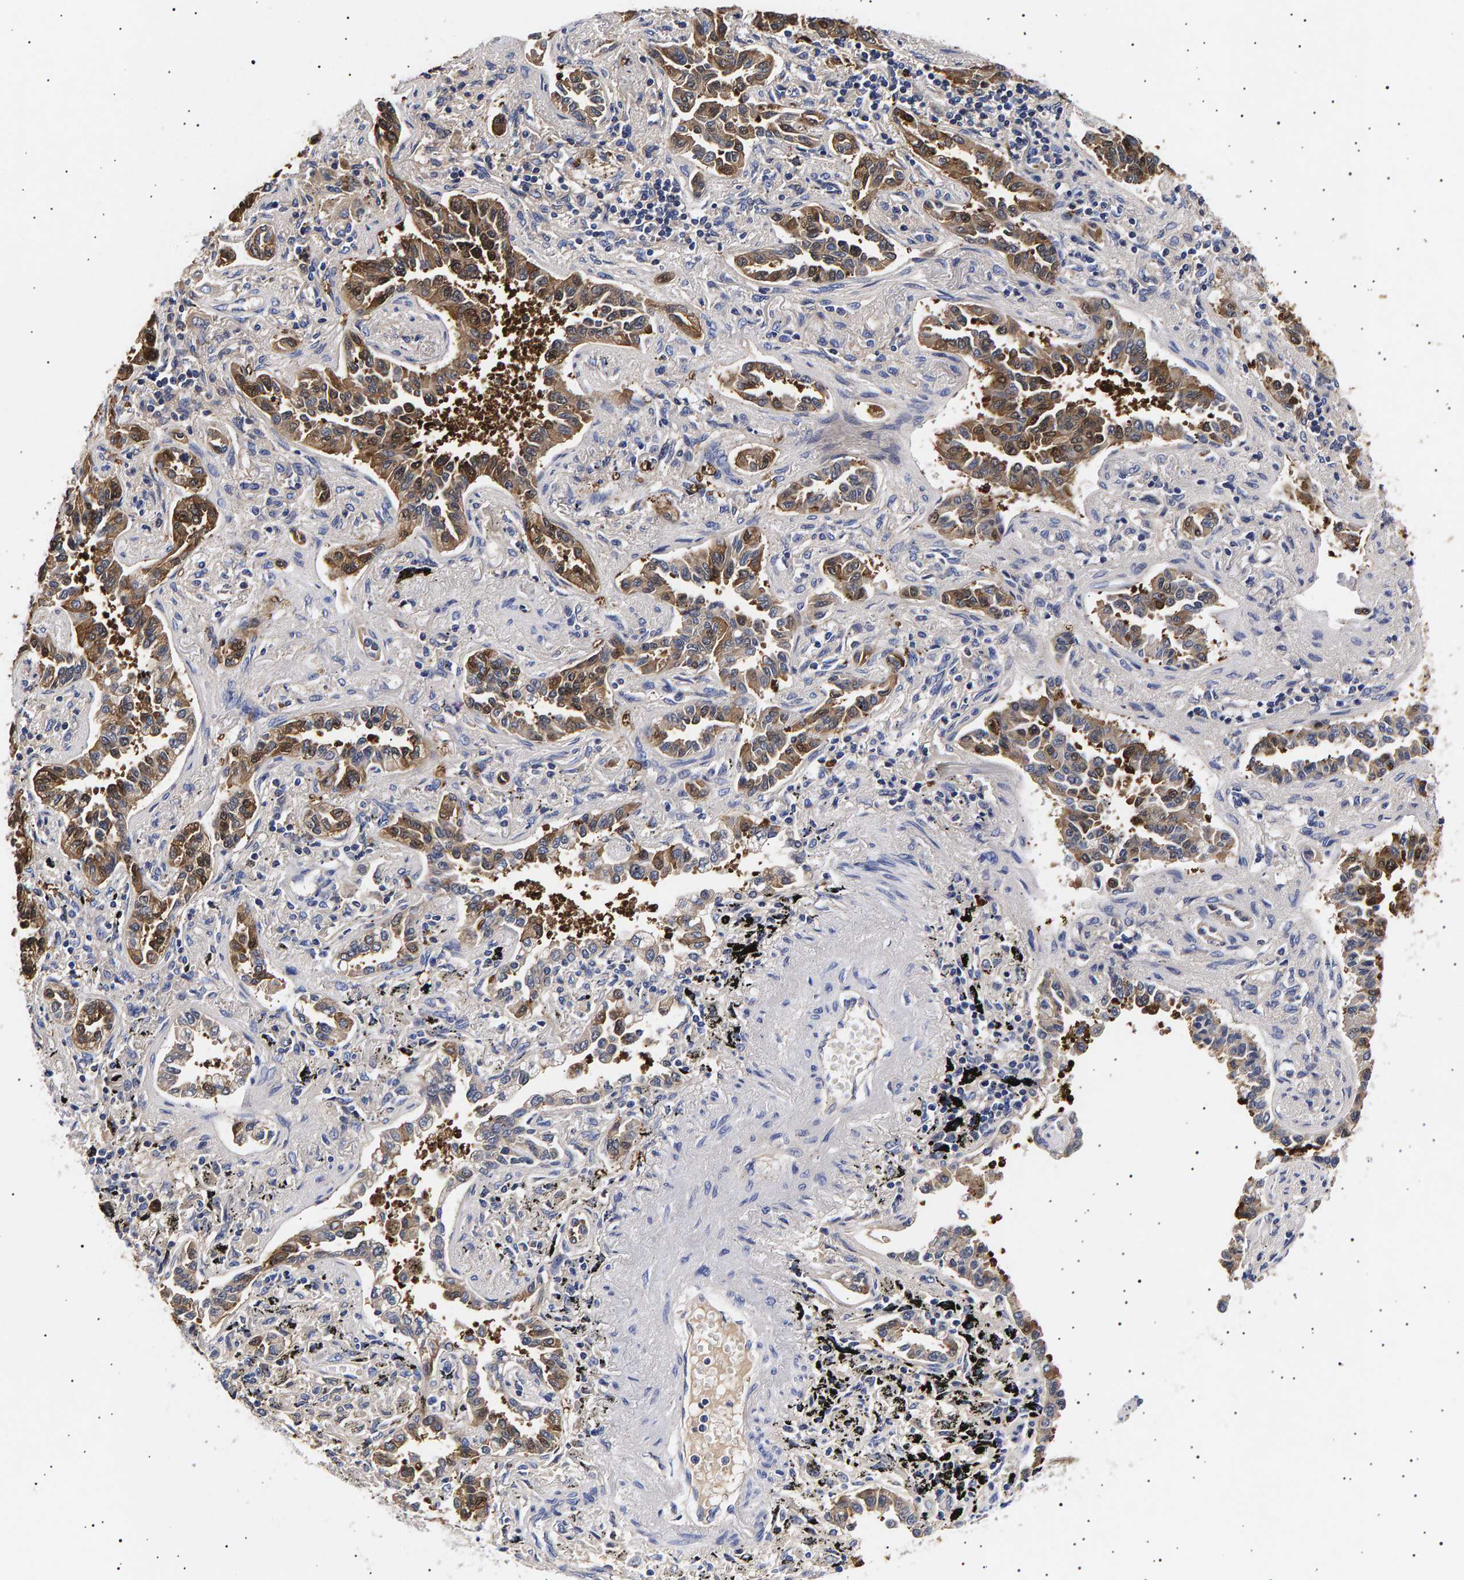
{"staining": {"intensity": "moderate", "quantity": ">75%", "location": "cytoplasmic/membranous"}, "tissue": "lung cancer", "cell_type": "Tumor cells", "image_type": "cancer", "snomed": [{"axis": "morphology", "description": "Normal tissue, NOS"}, {"axis": "morphology", "description": "Adenocarcinoma, NOS"}, {"axis": "topography", "description": "Lung"}], "caption": "Protein staining demonstrates moderate cytoplasmic/membranous expression in about >75% of tumor cells in lung adenocarcinoma.", "gene": "ANKRD40", "patient": {"sex": "male", "age": 59}}